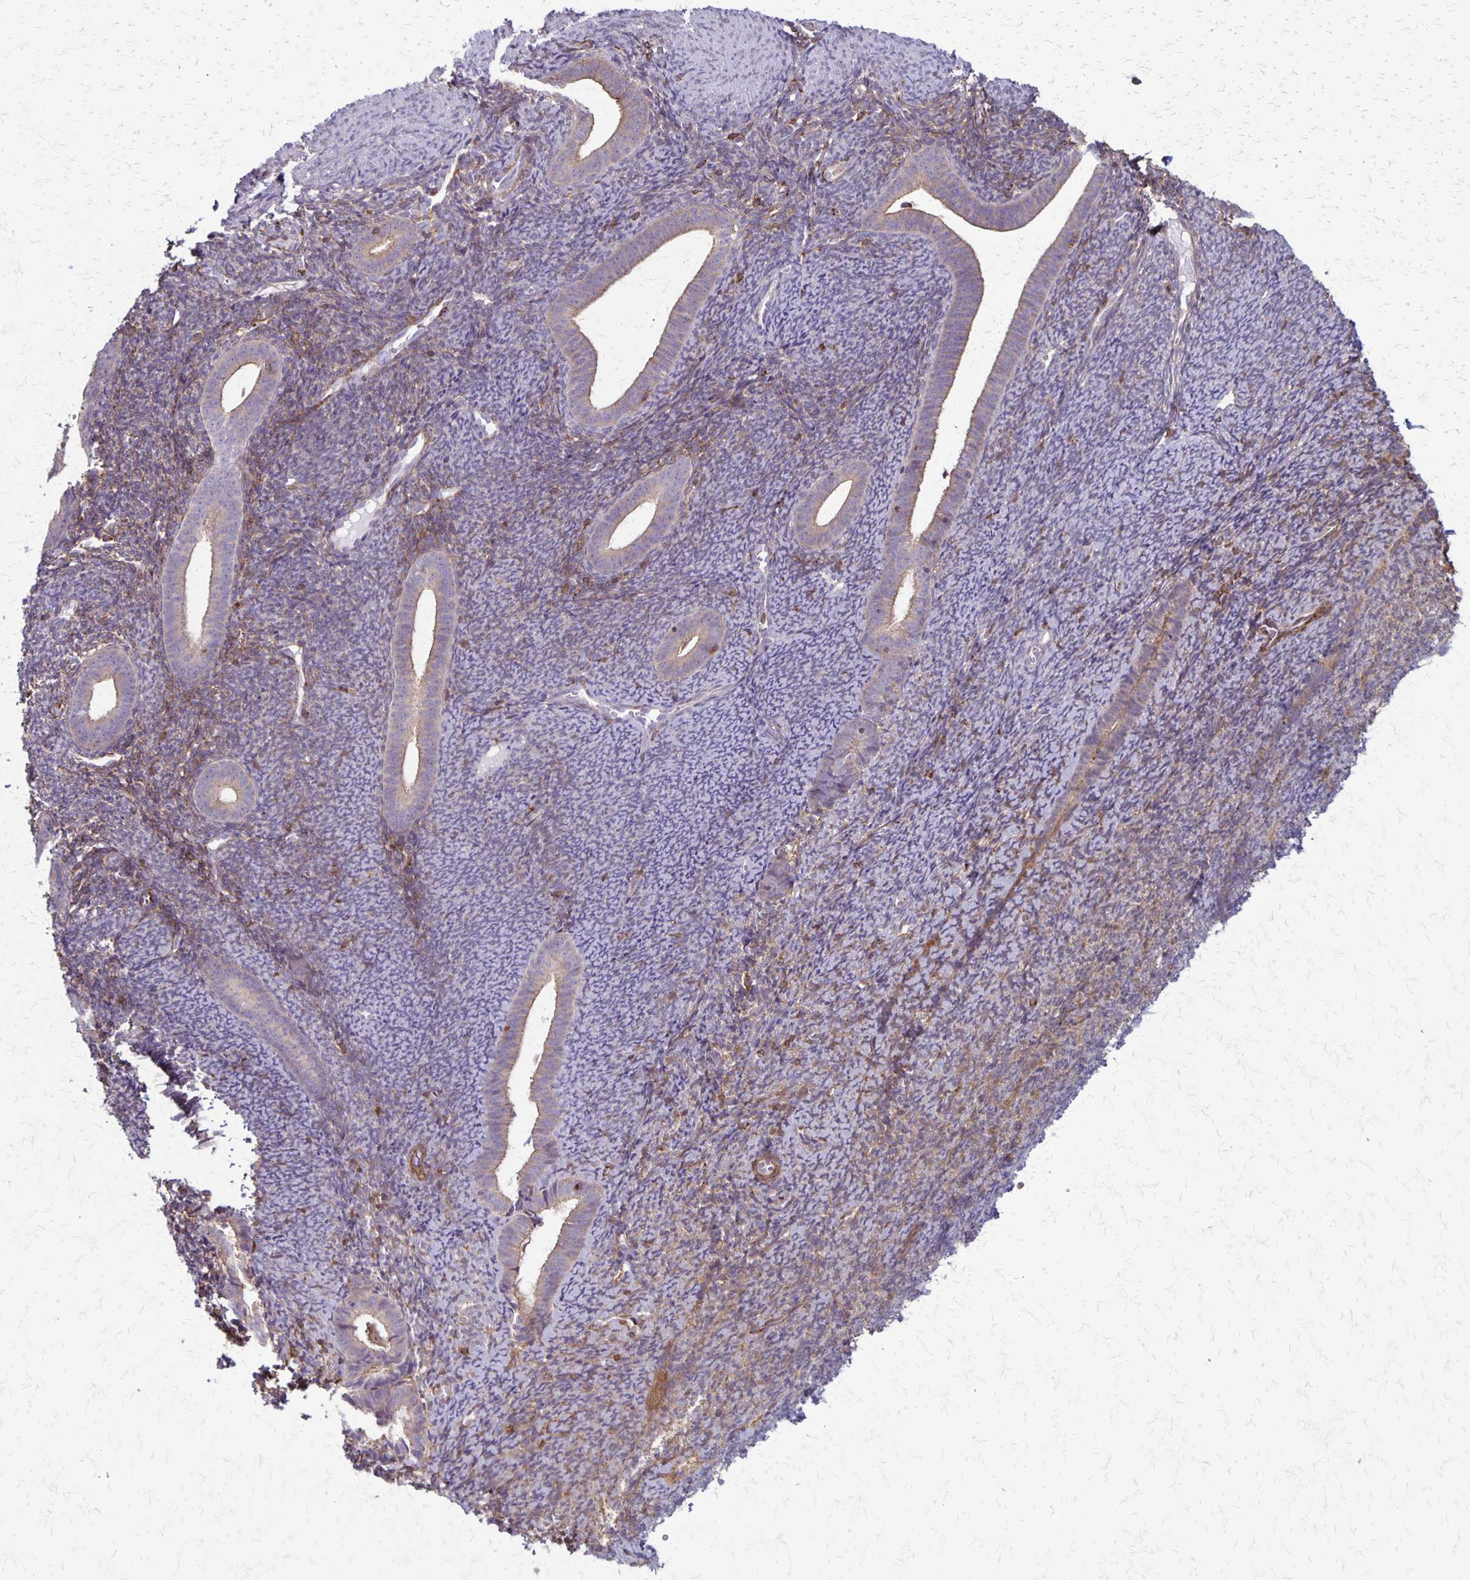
{"staining": {"intensity": "weak", "quantity": "25%-75%", "location": "cytoplasmic/membranous"}, "tissue": "endometrium", "cell_type": "Cells in endometrial stroma", "image_type": "normal", "snomed": [{"axis": "morphology", "description": "Normal tissue, NOS"}, {"axis": "topography", "description": "Endometrium"}], "caption": "A micrograph showing weak cytoplasmic/membranous positivity in about 25%-75% of cells in endometrial stroma in normal endometrium, as visualized by brown immunohistochemical staining.", "gene": "SEPTIN5", "patient": {"sex": "female", "age": 39}}